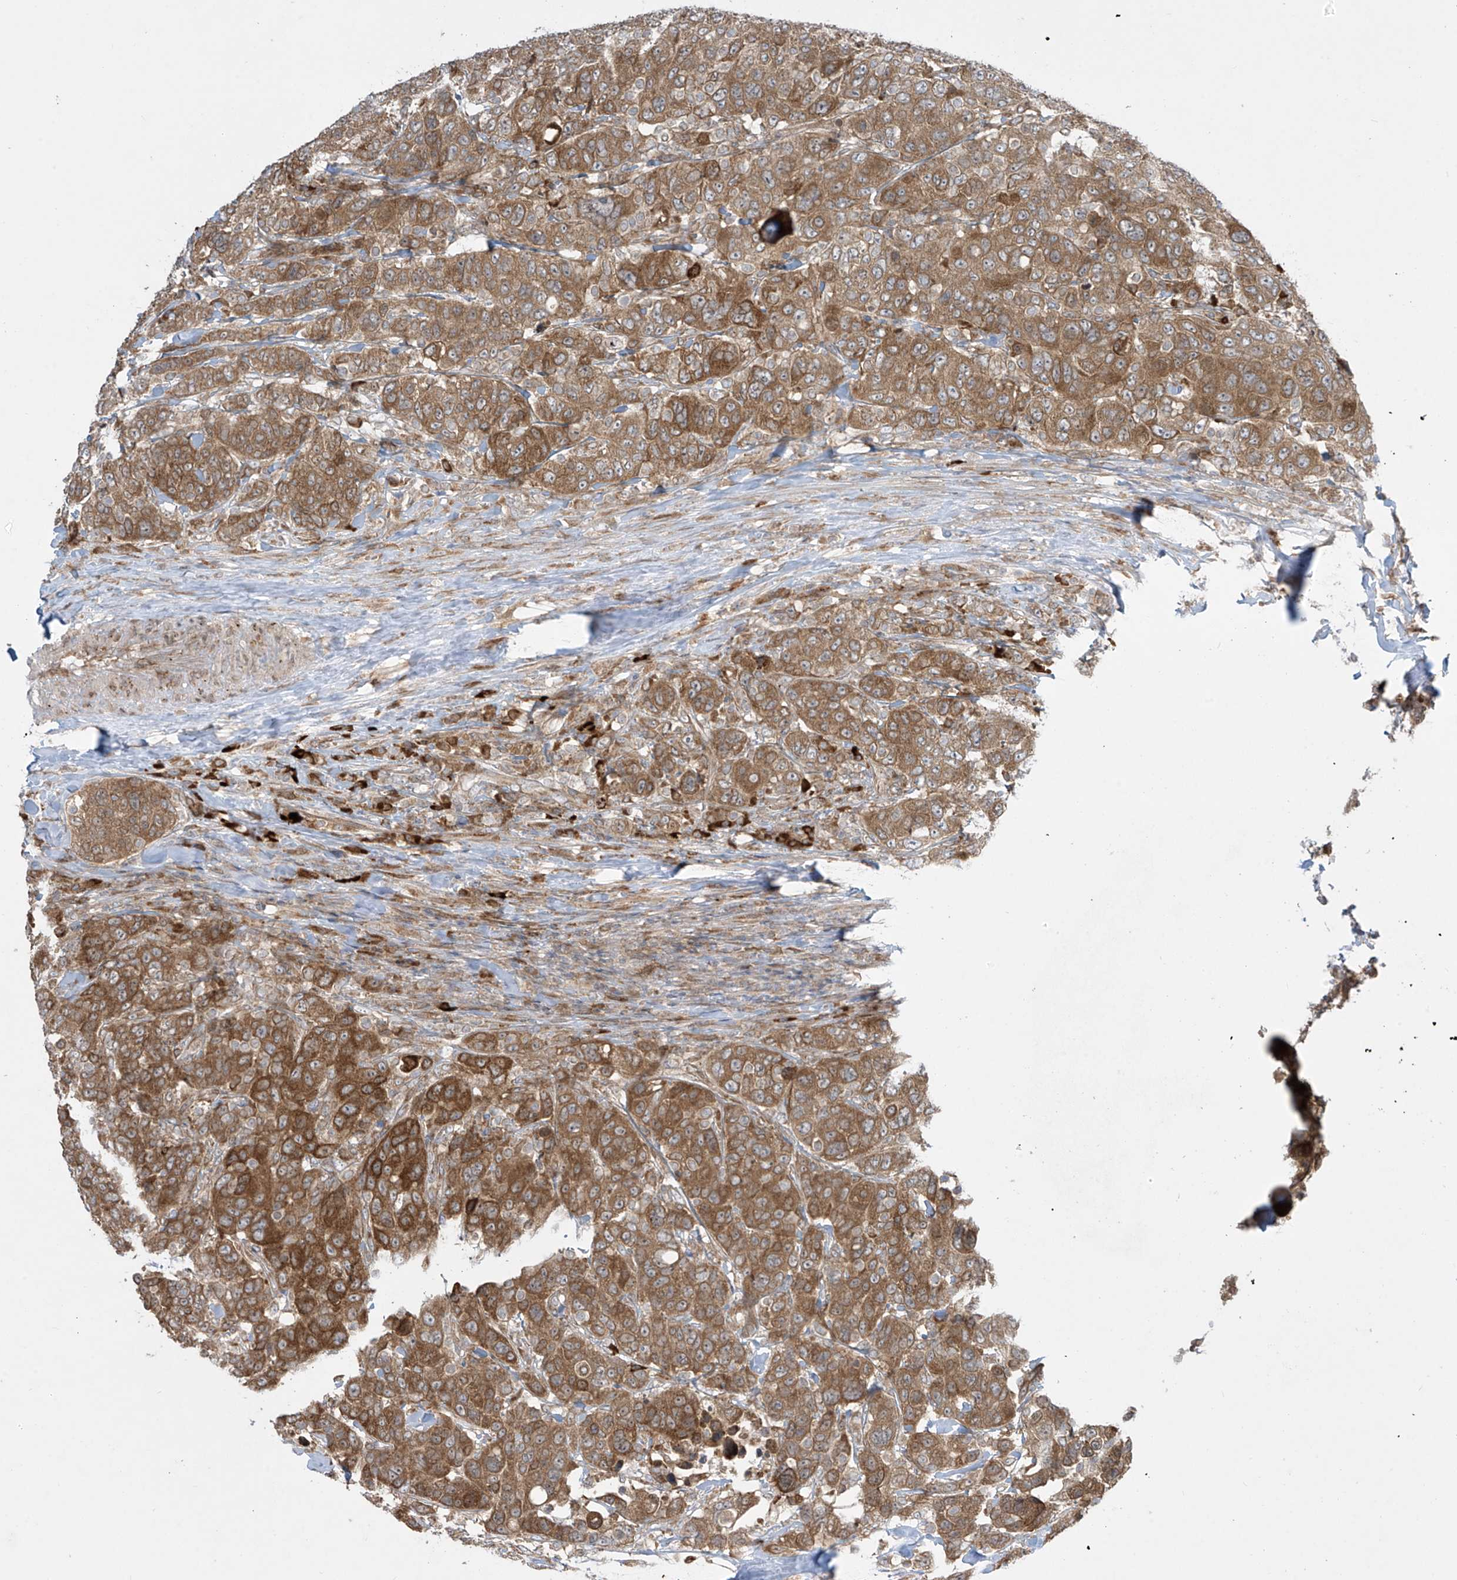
{"staining": {"intensity": "moderate", "quantity": ">75%", "location": "cytoplasmic/membranous"}, "tissue": "breast cancer", "cell_type": "Tumor cells", "image_type": "cancer", "snomed": [{"axis": "morphology", "description": "Duct carcinoma"}, {"axis": "topography", "description": "Breast"}], "caption": "Immunohistochemistry of breast cancer demonstrates medium levels of moderate cytoplasmic/membranous expression in approximately >75% of tumor cells. (IHC, brightfield microscopy, high magnification).", "gene": "PPAT", "patient": {"sex": "female", "age": 37}}